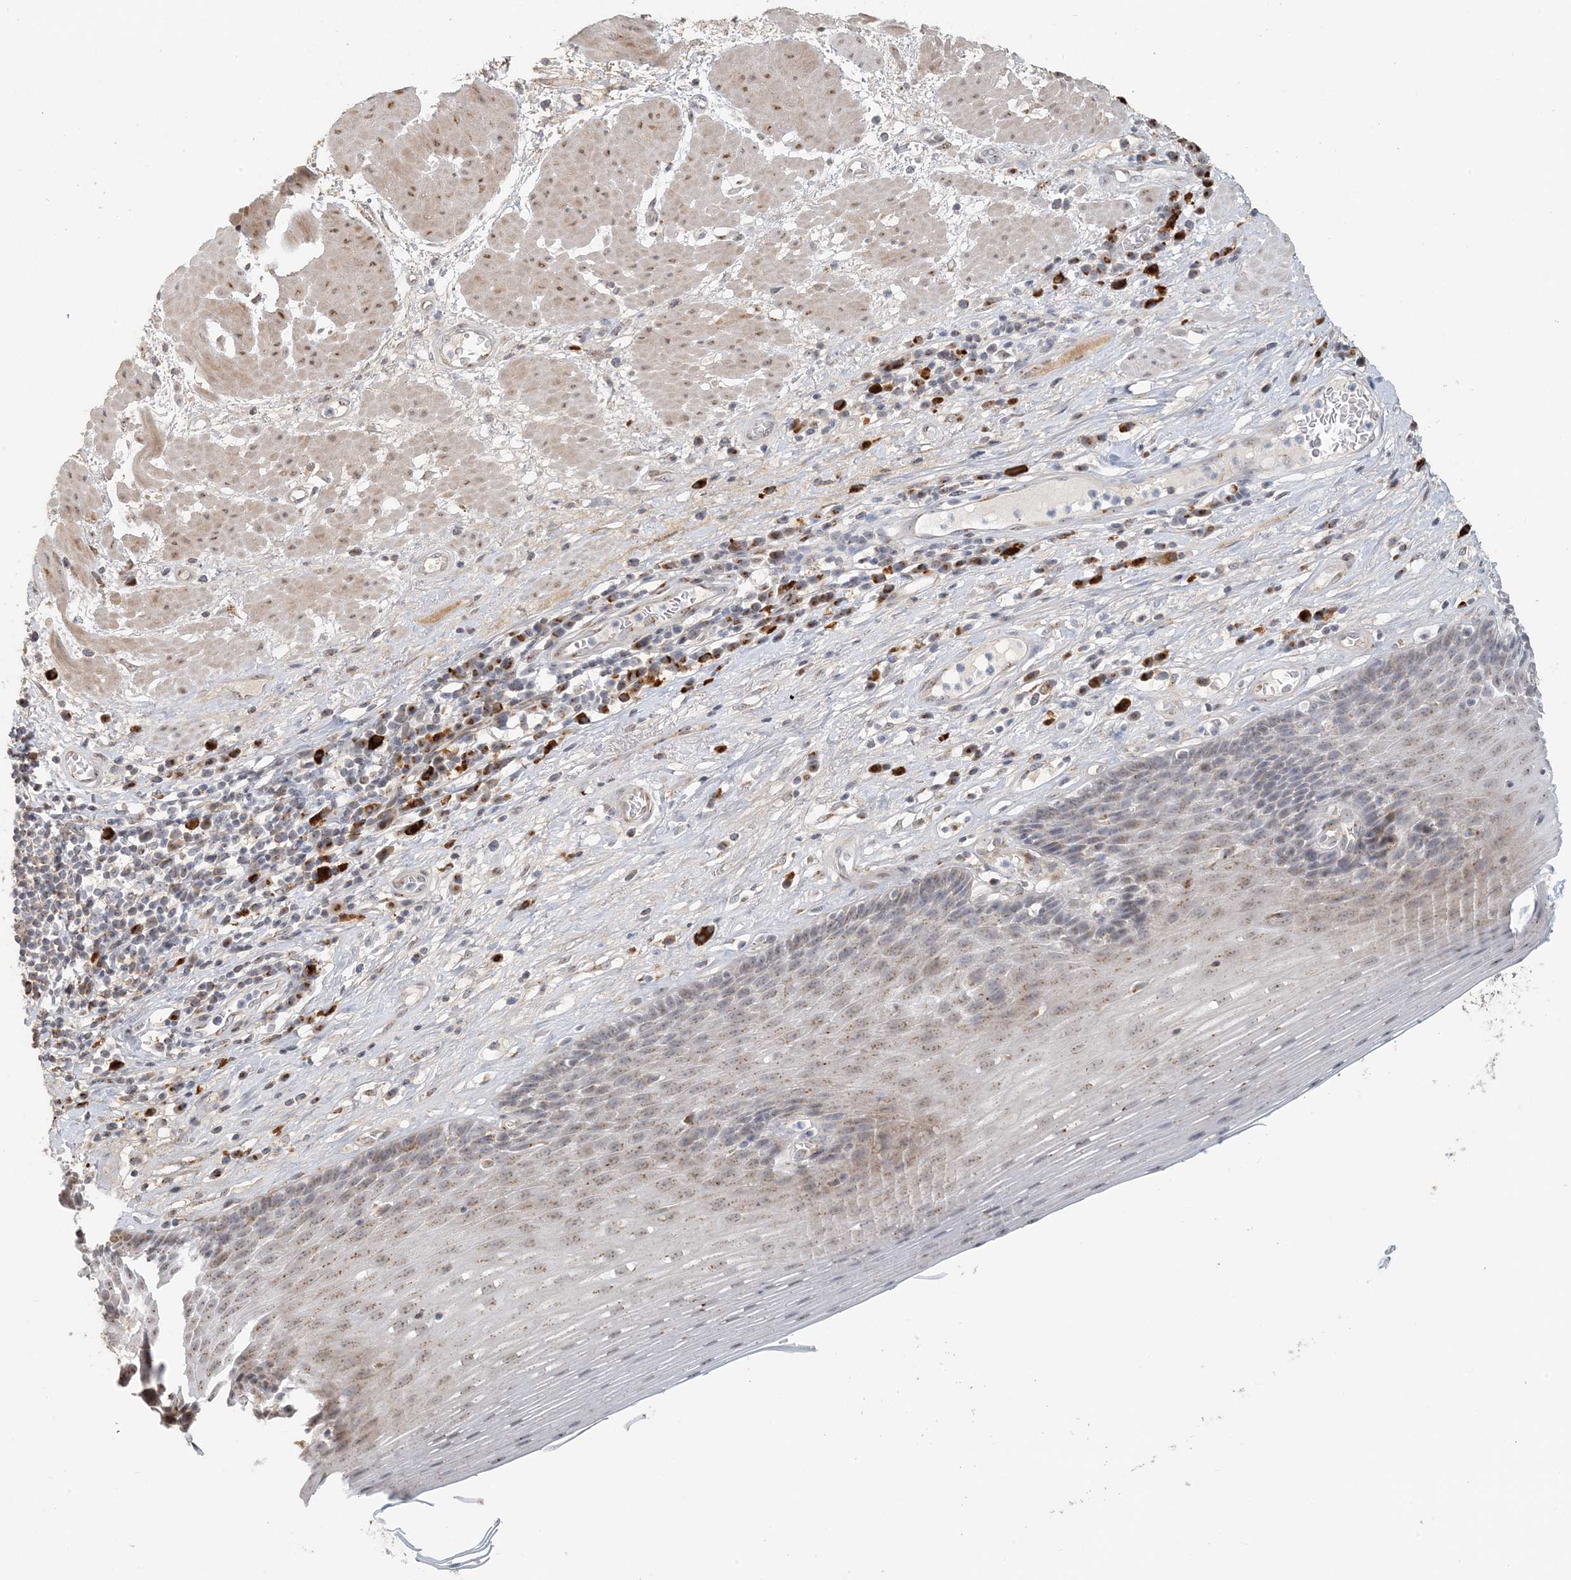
{"staining": {"intensity": "weak", "quantity": "25%-75%", "location": "cytoplasmic/membranous"}, "tissue": "esophagus", "cell_type": "Squamous epithelial cells", "image_type": "normal", "snomed": [{"axis": "morphology", "description": "Normal tissue, NOS"}, {"axis": "topography", "description": "Esophagus"}], "caption": "A brown stain highlights weak cytoplasmic/membranous expression of a protein in squamous epithelial cells of unremarkable human esophagus. (Stains: DAB (3,3'-diaminobenzidine) in brown, nuclei in blue, Microscopy: brightfield microscopy at high magnification).", "gene": "ZCCHC4", "patient": {"sex": "male", "age": 62}}